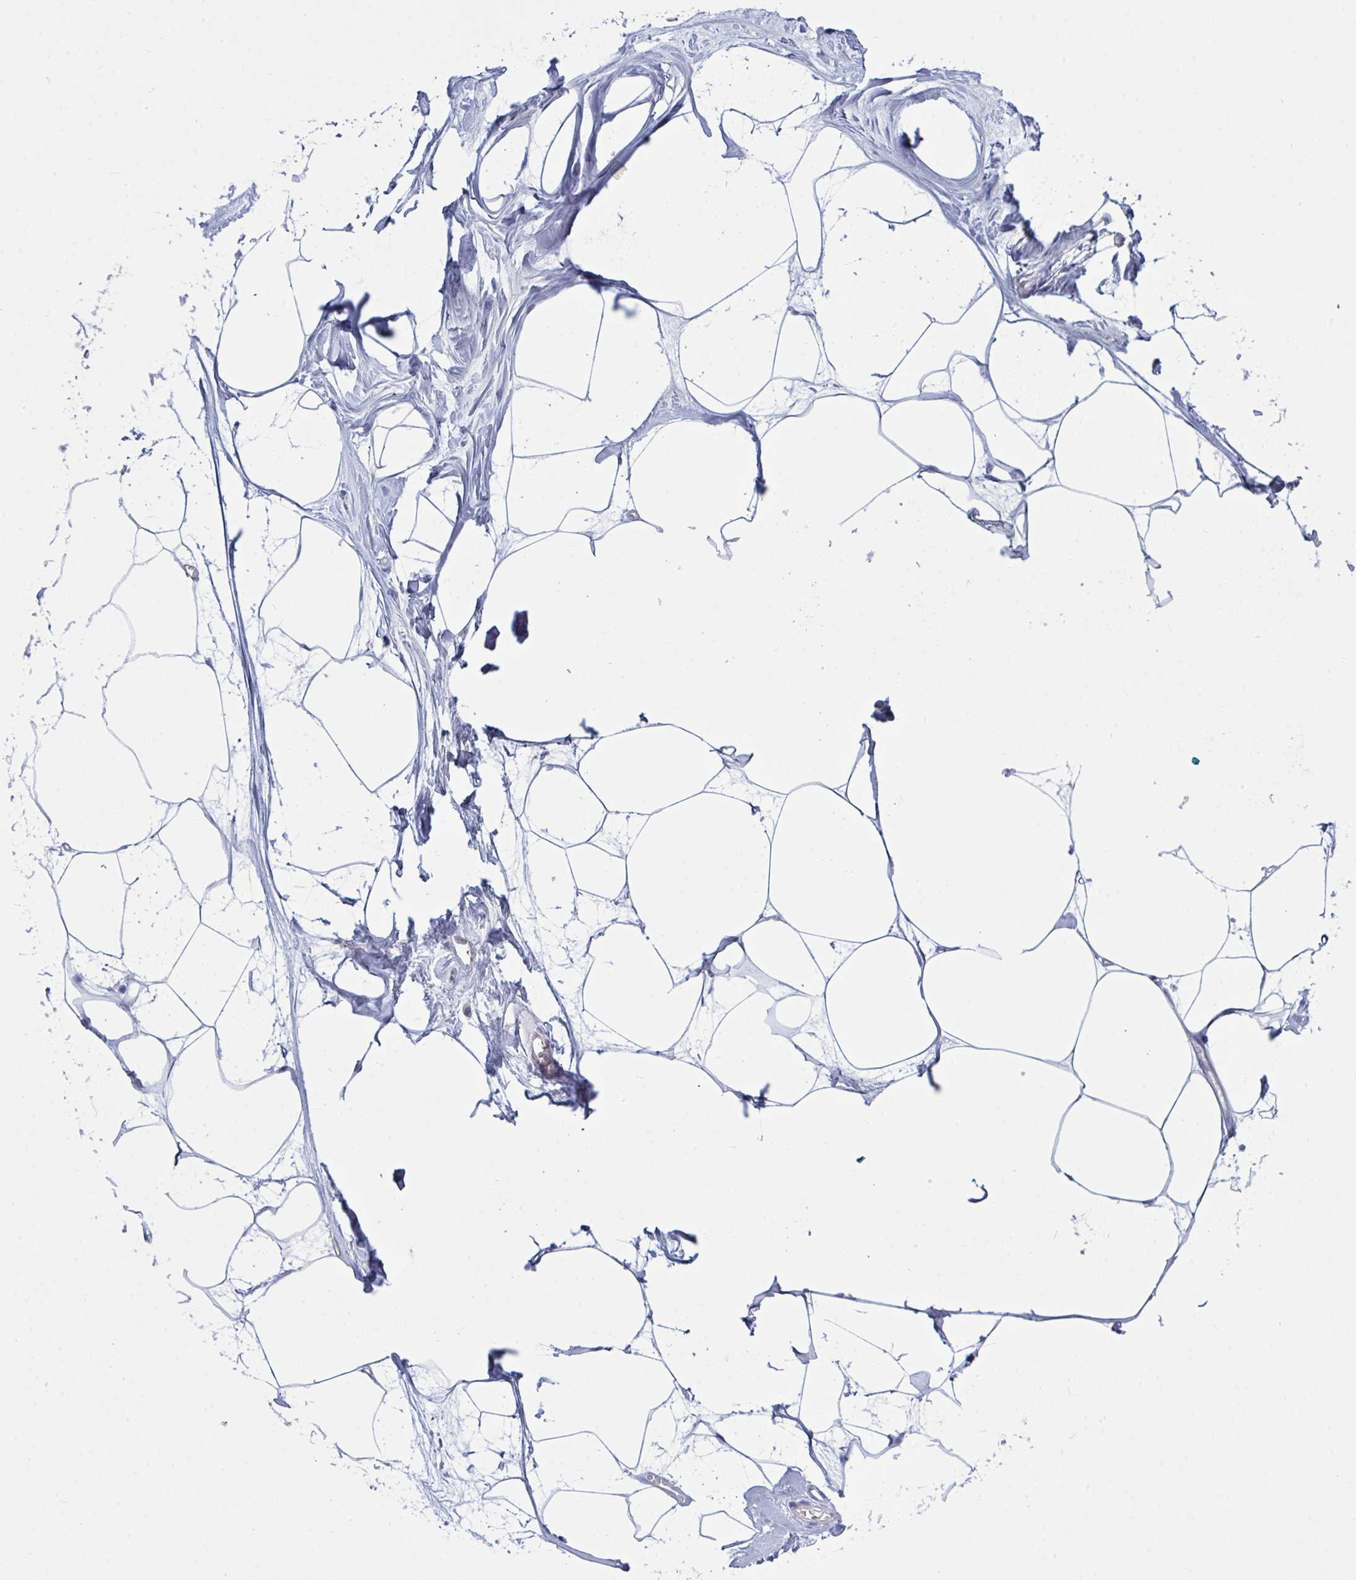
{"staining": {"intensity": "negative", "quantity": "none", "location": "none"}, "tissue": "breast", "cell_type": "Adipocytes", "image_type": "normal", "snomed": [{"axis": "morphology", "description": "Normal tissue, NOS"}, {"axis": "topography", "description": "Breast"}], "caption": "Adipocytes are negative for brown protein staining in benign breast. The staining was performed using DAB (3,3'-diaminobenzidine) to visualize the protein expression in brown, while the nuclei were stained in blue with hematoxylin (Magnification: 20x).", "gene": "KDM4D", "patient": {"sex": "female", "age": 45}}